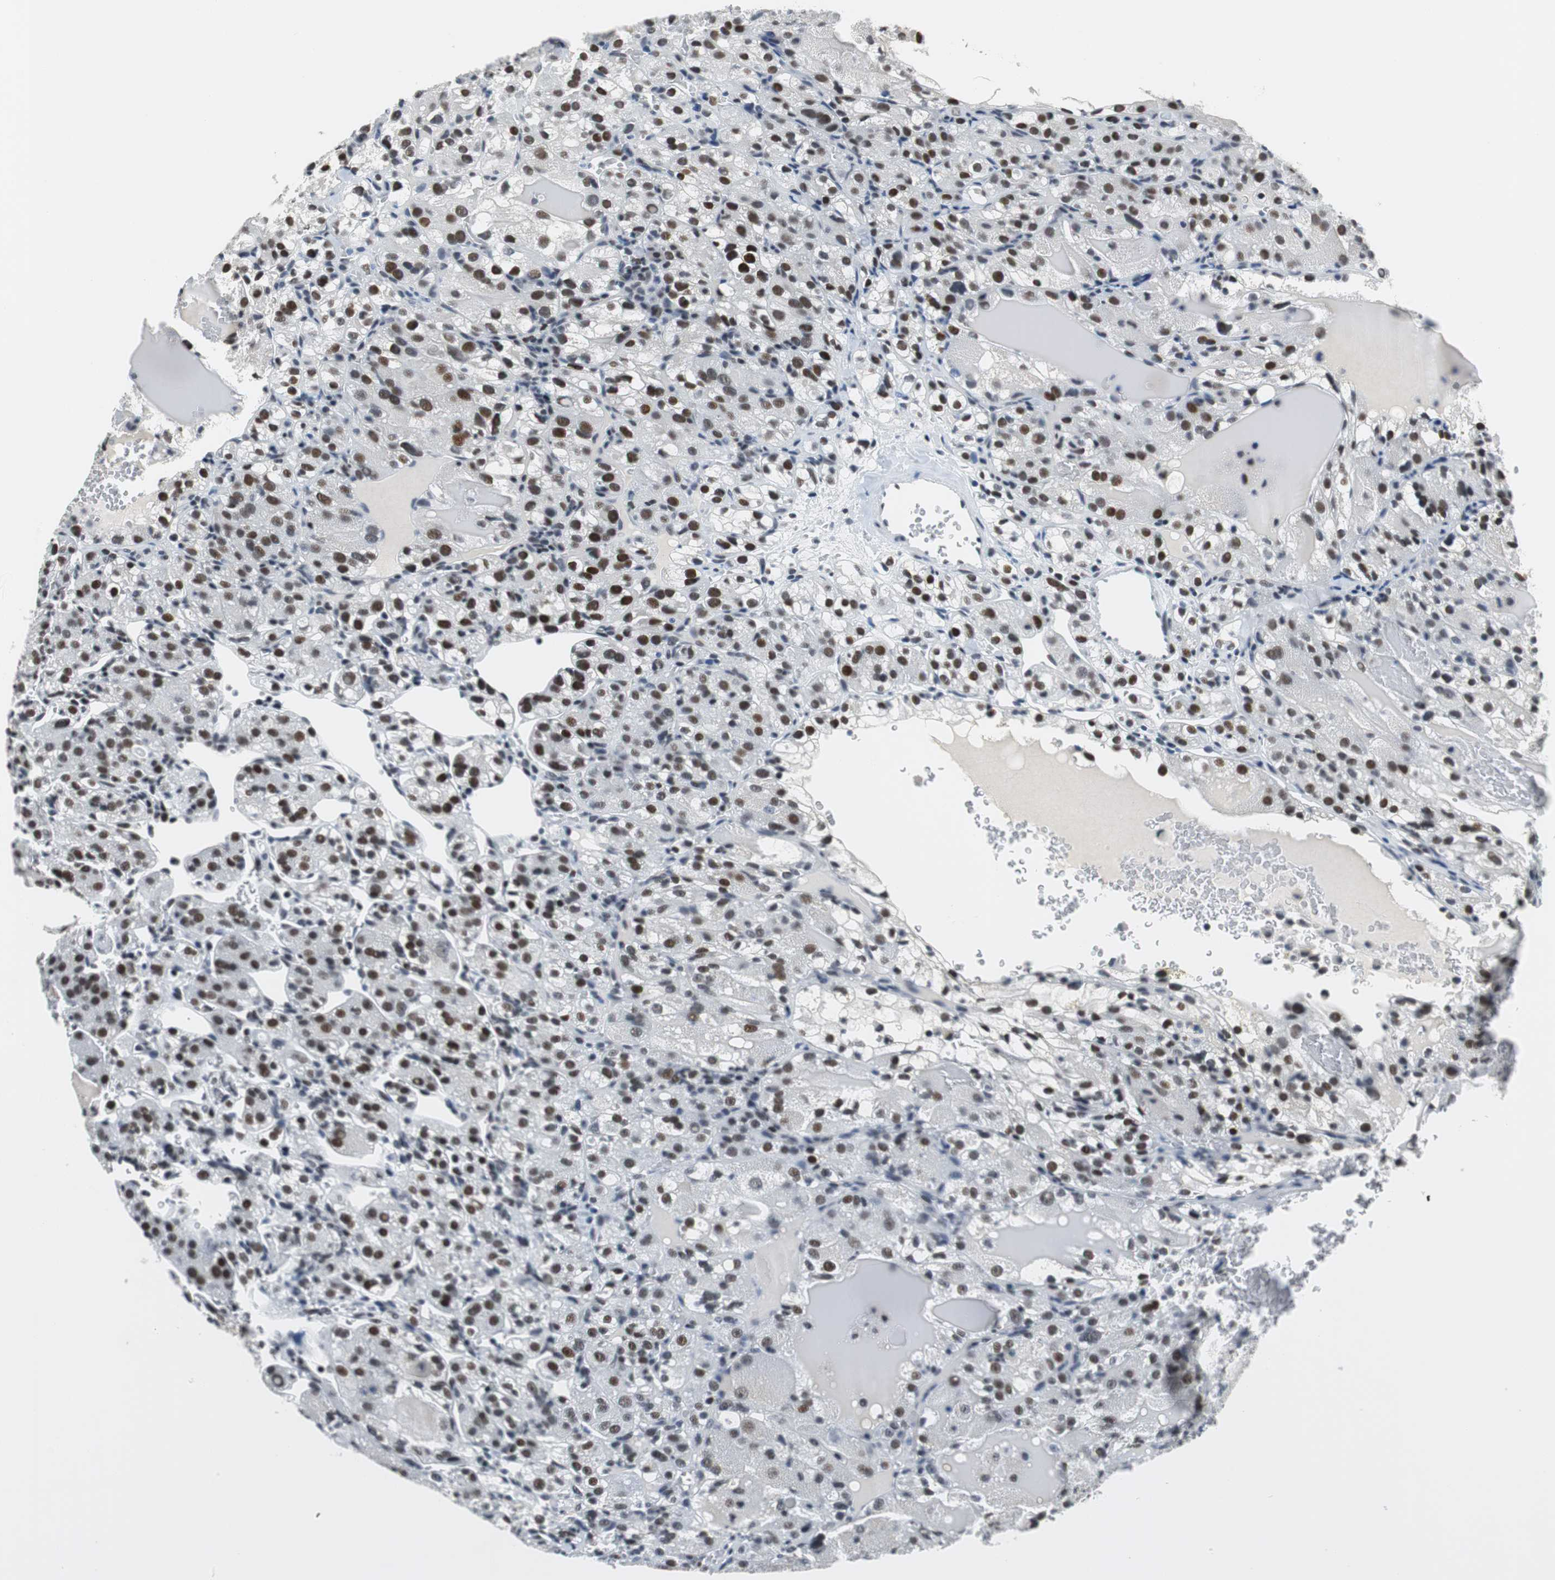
{"staining": {"intensity": "strong", "quantity": "25%-75%", "location": "nuclear"}, "tissue": "renal cancer", "cell_type": "Tumor cells", "image_type": "cancer", "snomed": [{"axis": "morphology", "description": "Normal tissue, NOS"}, {"axis": "morphology", "description": "Adenocarcinoma, NOS"}, {"axis": "topography", "description": "Kidney"}], "caption": "A high amount of strong nuclear staining is appreciated in about 25%-75% of tumor cells in renal adenocarcinoma tissue.", "gene": "HDAC3", "patient": {"sex": "male", "age": 61}}